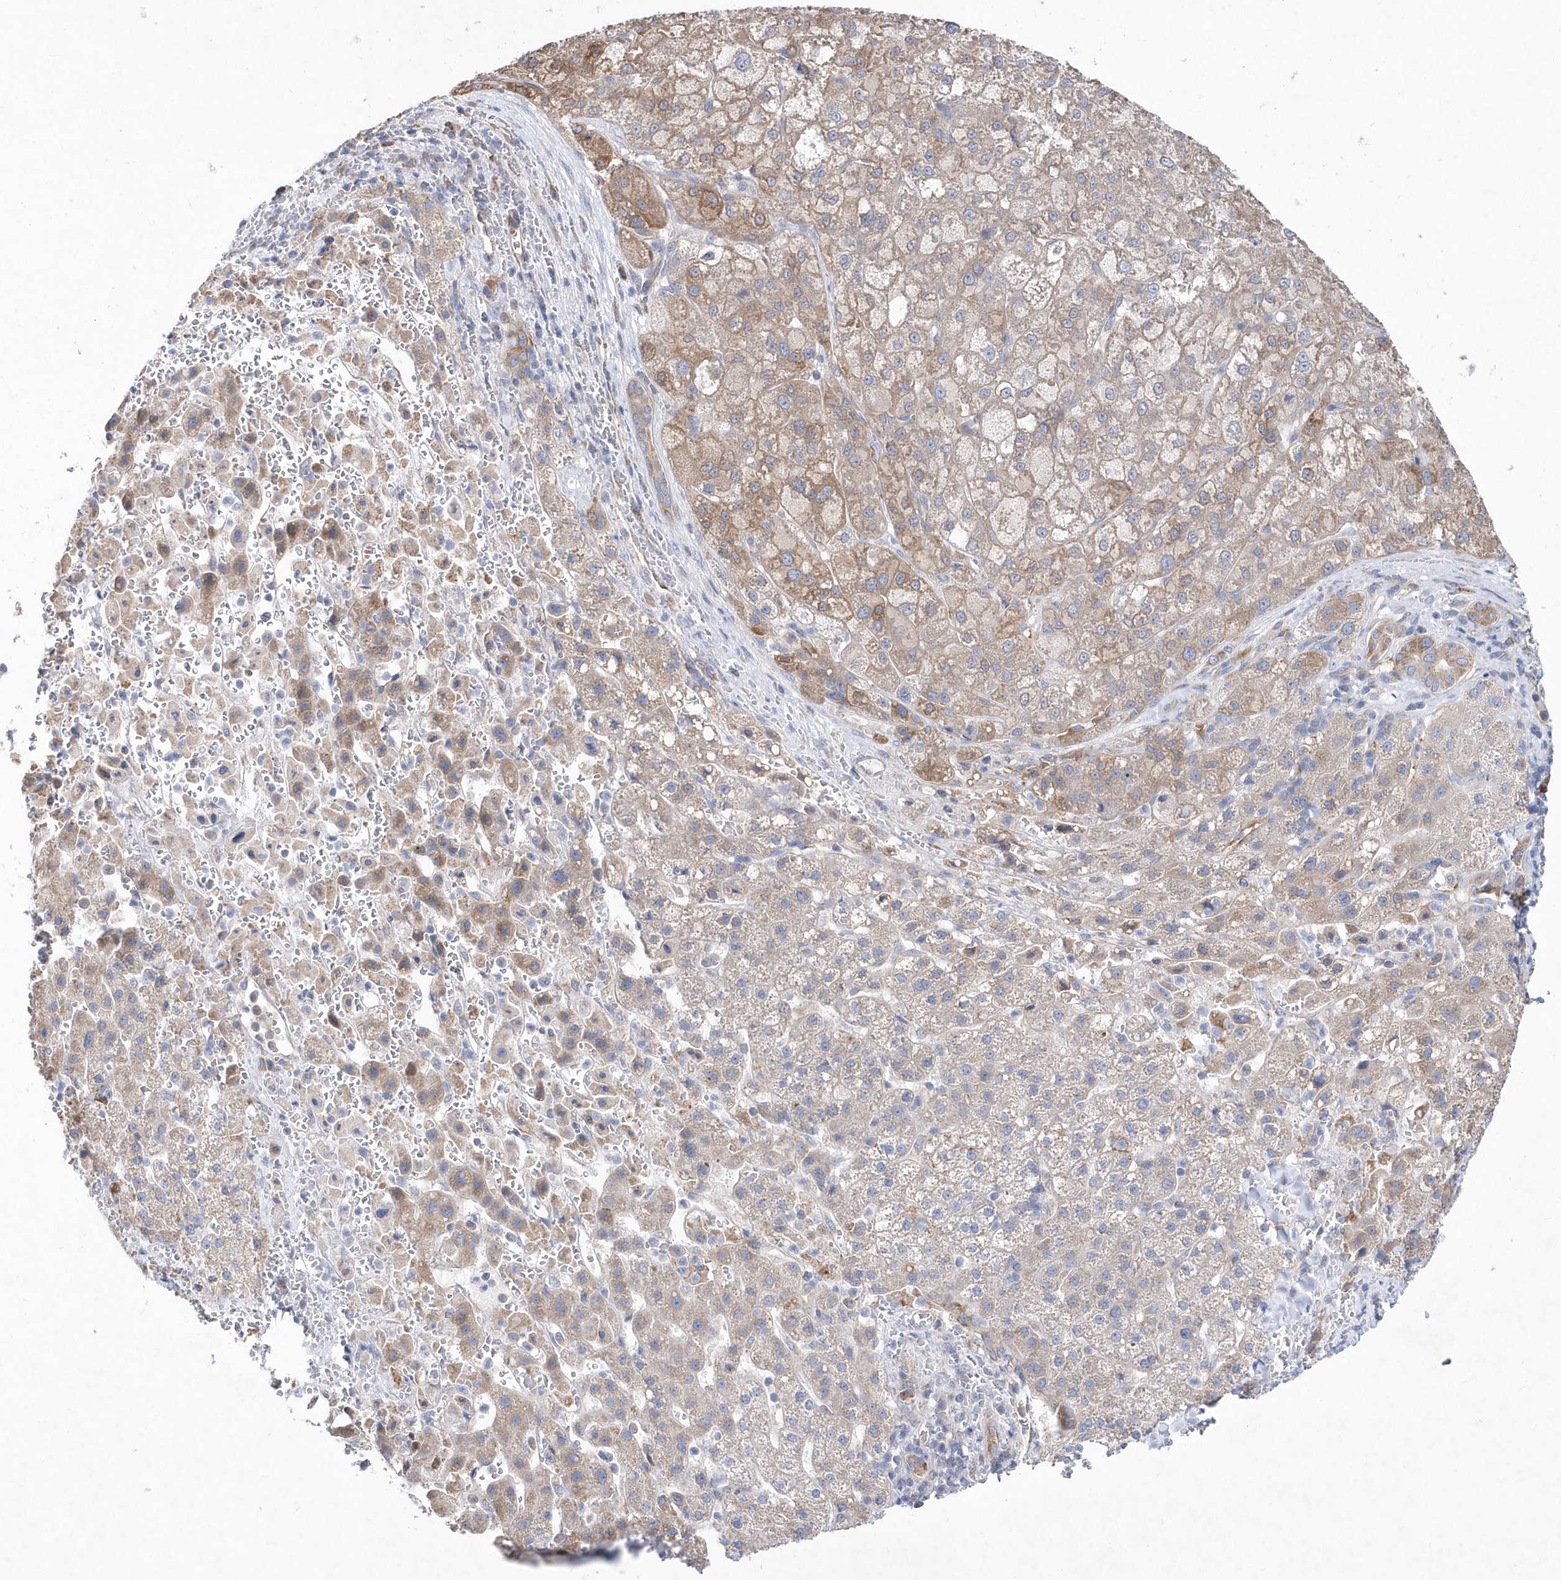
{"staining": {"intensity": "weak", "quantity": ">75%", "location": "cytoplasmic/membranous"}, "tissue": "liver cancer", "cell_type": "Tumor cells", "image_type": "cancer", "snomed": [{"axis": "morphology", "description": "Carcinoma, Hepatocellular, NOS"}, {"axis": "topography", "description": "Liver"}], "caption": "Brown immunohistochemical staining in hepatocellular carcinoma (liver) shows weak cytoplasmic/membranous positivity in approximately >75% of tumor cells.", "gene": "JKAMP", "patient": {"sex": "male", "age": 57}}